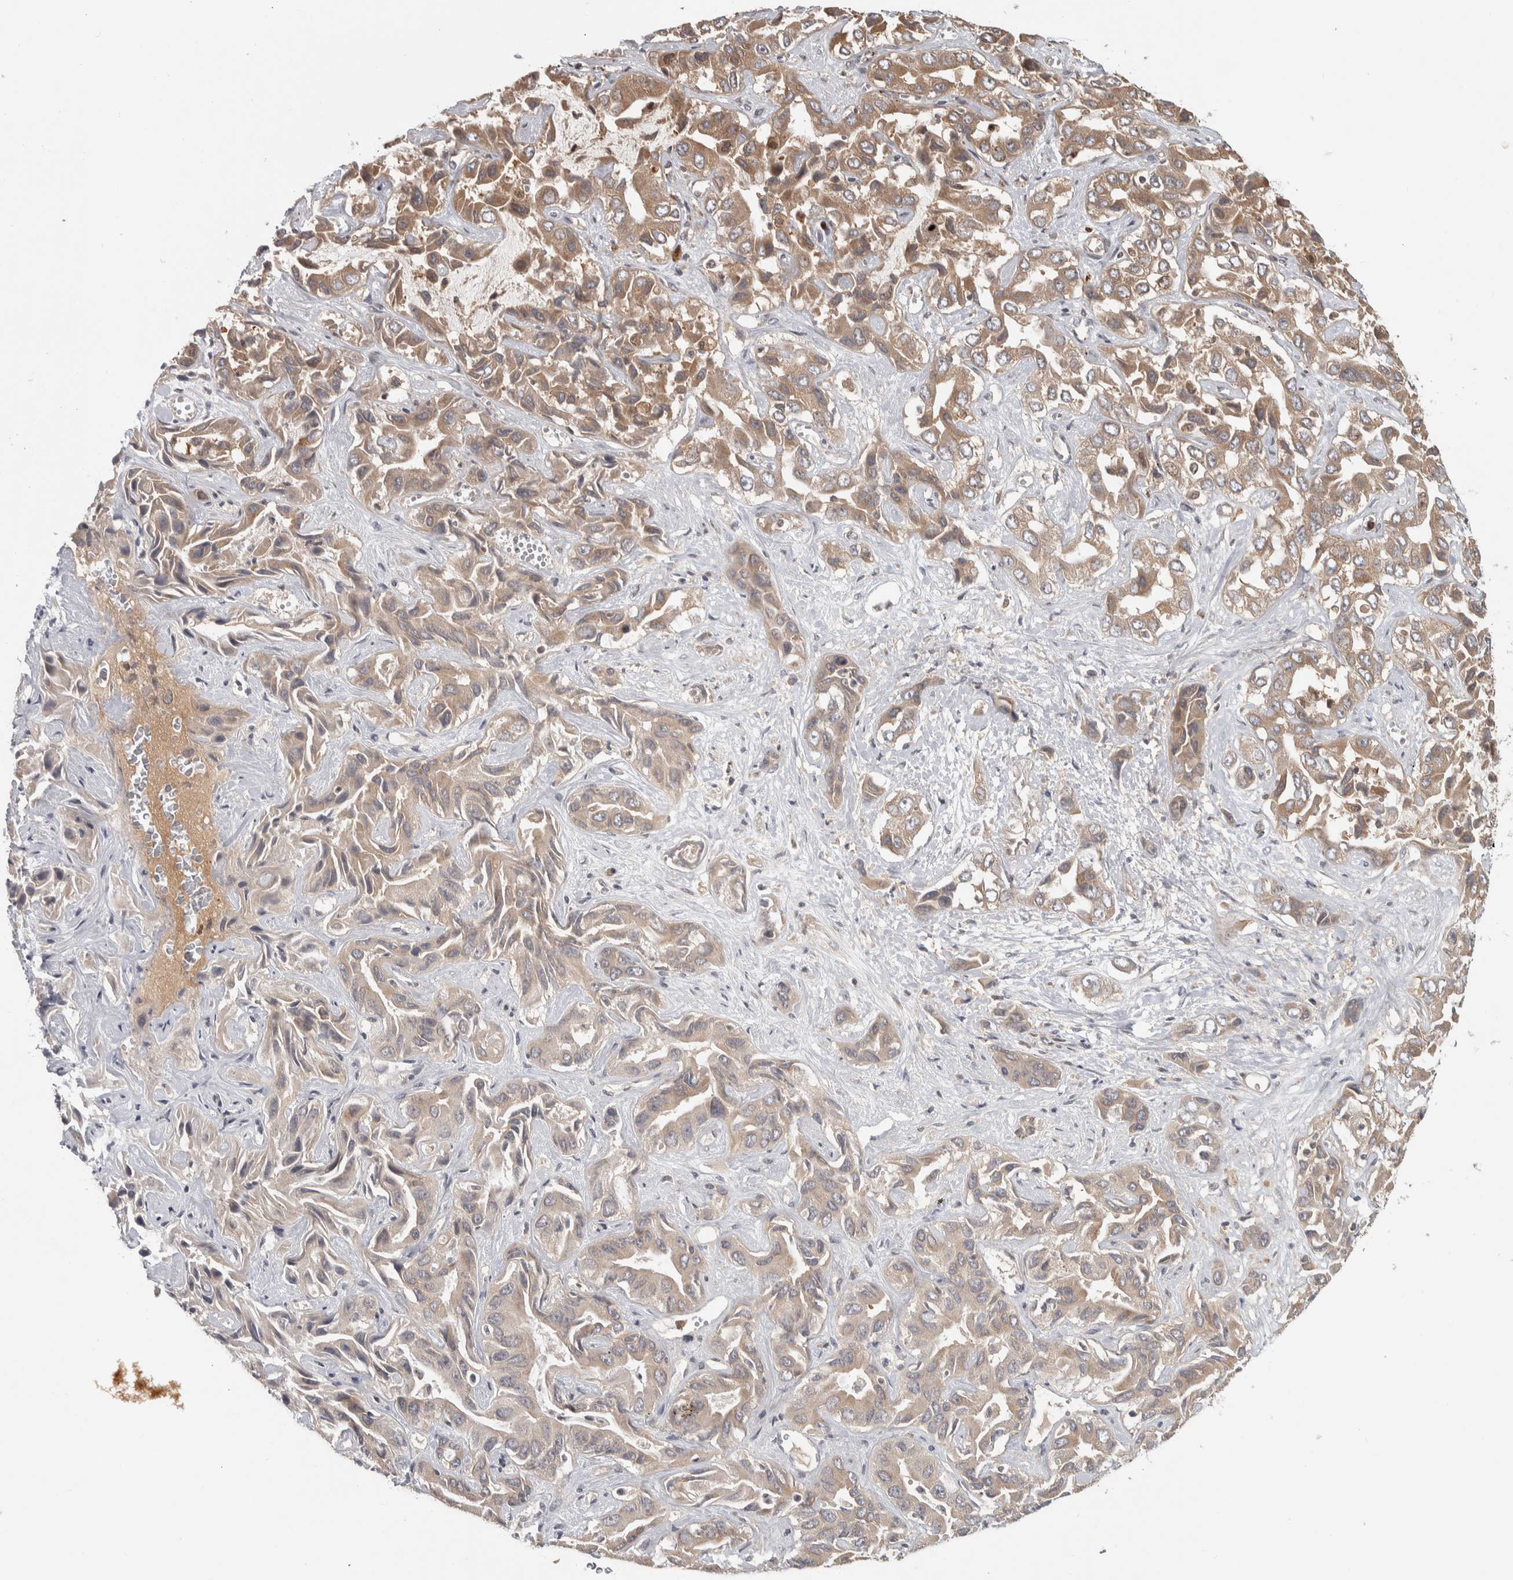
{"staining": {"intensity": "moderate", "quantity": ">75%", "location": "cytoplasmic/membranous"}, "tissue": "liver cancer", "cell_type": "Tumor cells", "image_type": "cancer", "snomed": [{"axis": "morphology", "description": "Cholangiocarcinoma"}, {"axis": "topography", "description": "Liver"}], "caption": "High-power microscopy captured an IHC histopathology image of liver cancer (cholangiocarcinoma), revealing moderate cytoplasmic/membranous positivity in approximately >75% of tumor cells.", "gene": "RPS6KA4", "patient": {"sex": "female", "age": 52}}